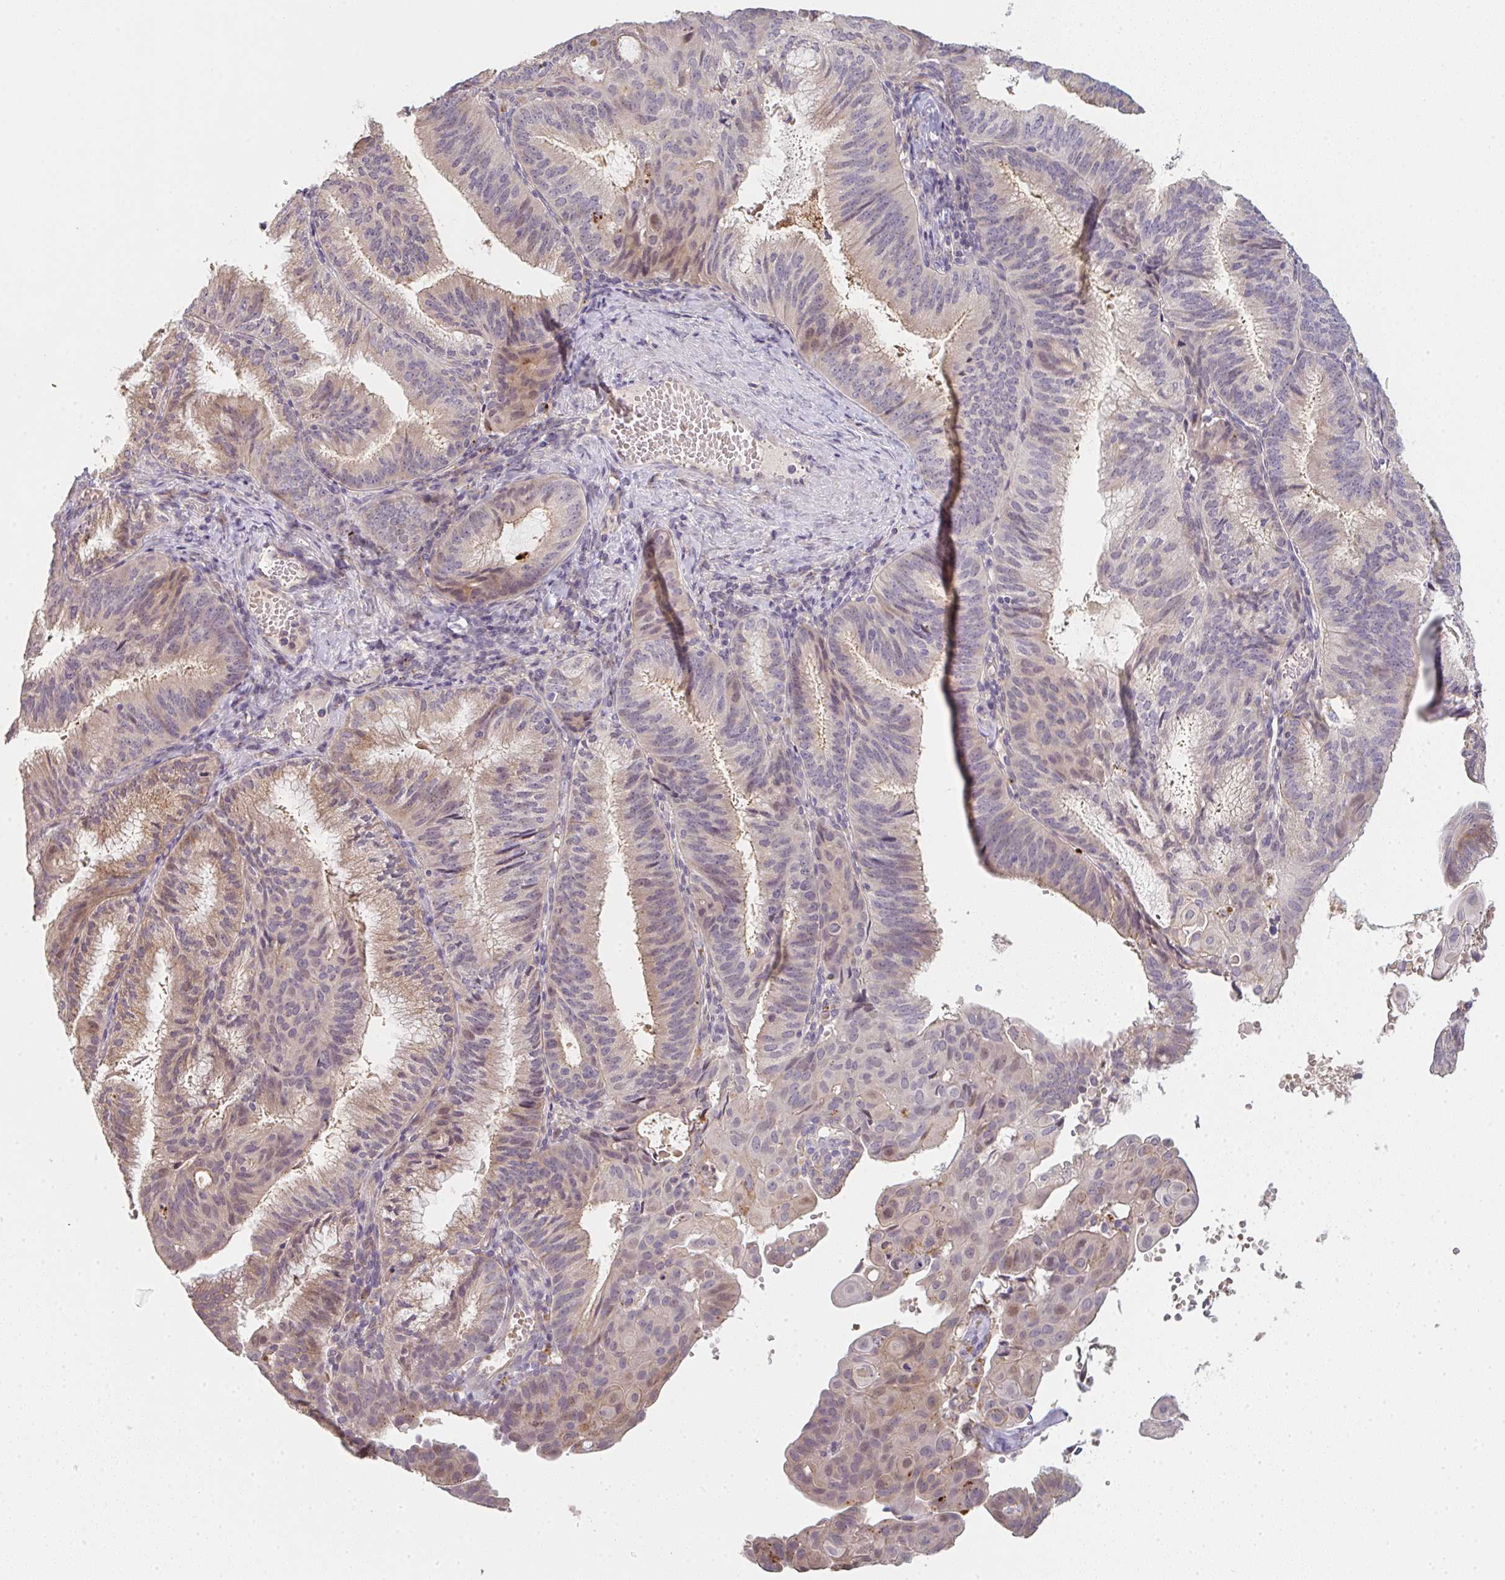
{"staining": {"intensity": "weak", "quantity": "25%-75%", "location": "cytoplasmic/membranous"}, "tissue": "endometrial cancer", "cell_type": "Tumor cells", "image_type": "cancer", "snomed": [{"axis": "morphology", "description": "Adenocarcinoma, NOS"}, {"axis": "topography", "description": "Endometrium"}], "caption": "A micrograph showing weak cytoplasmic/membranous staining in approximately 25%-75% of tumor cells in endometrial cancer, as visualized by brown immunohistochemical staining.", "gene": "TMEM237", "patient": {"sex": "female", "age": 49}}